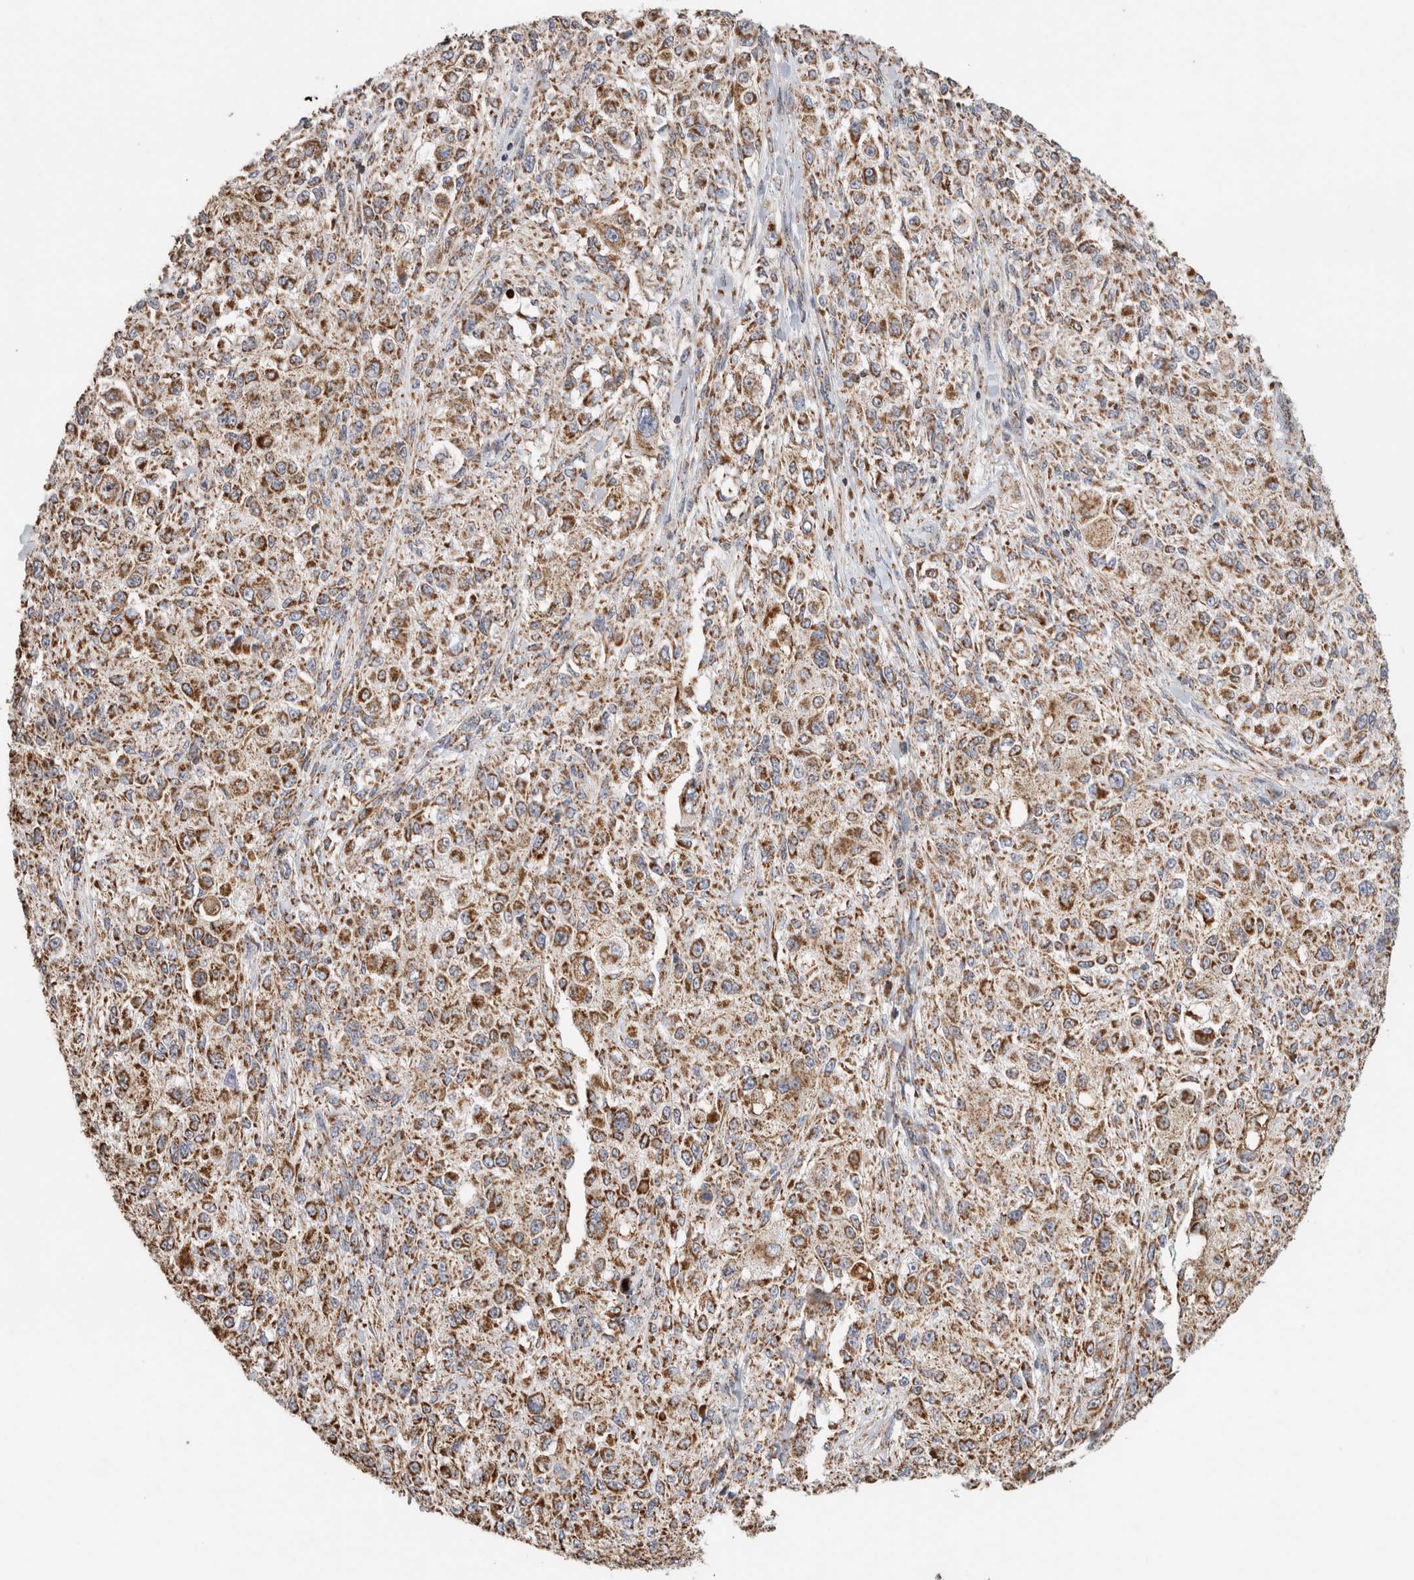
{"staining": {"intensity": "moderate", "quantity": ">75%", "location": "cytoplasmic/membranous"}, "tissue": "melanoma", "cell_type": "Tumor cells", "image_type": "cancer", "snomed": [{"axis": "morphology", "description": "Necrosis, NOS"}, {"axis": "morphology", "description": "Malignant melanoma, NOS"}, {"axis": "topography", "description": "Skin"}], "caption": "About >75% of tumor cells in malignant melanoma exhibit moderate cytoplasmic/membranous protein staining as visualized by brown immunohistochemical staining.", "gene": "C1QBP", "patient": {"sex": "female", "age": 87}}